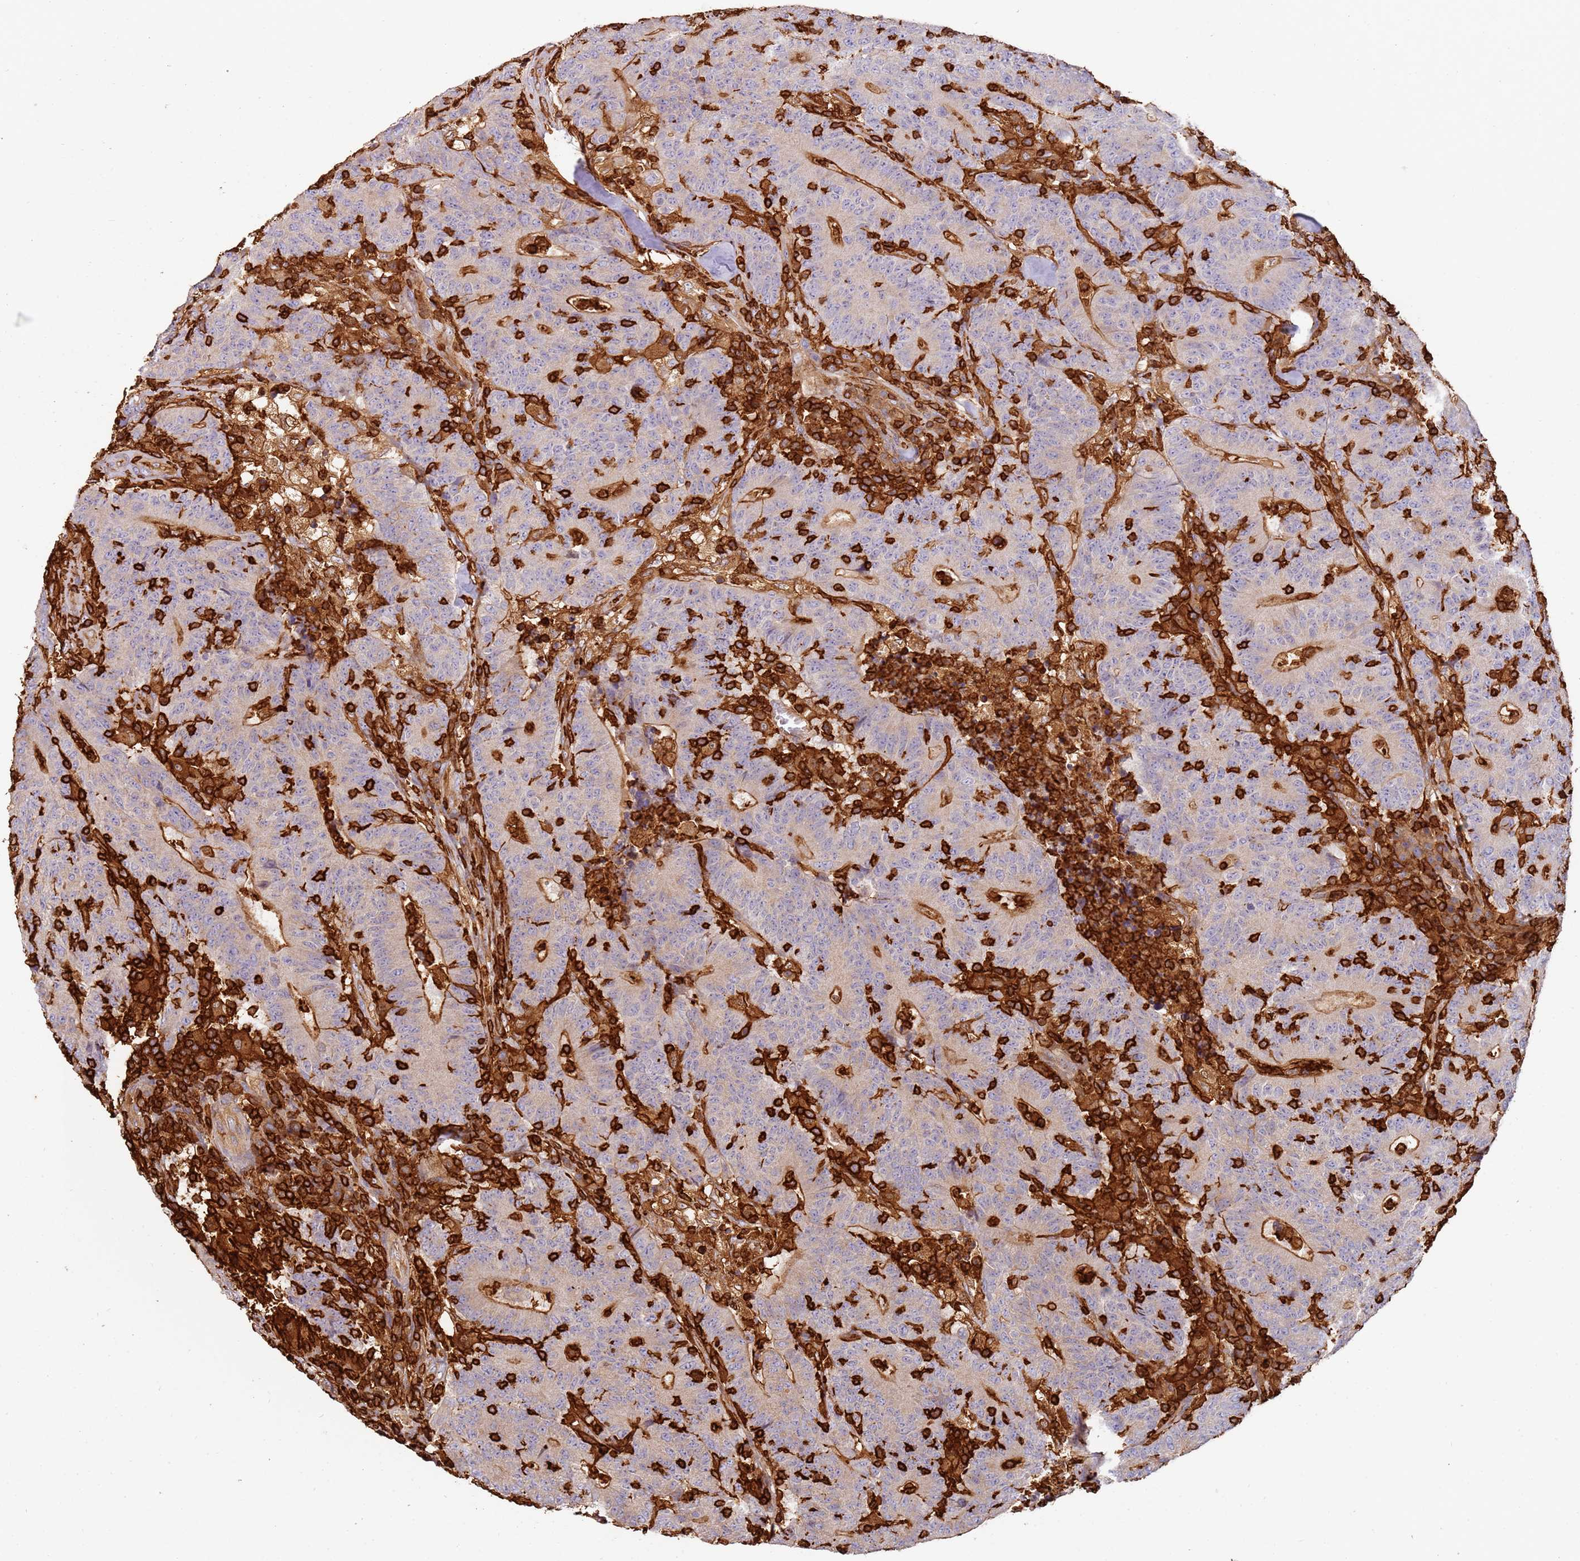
{"staining": {"intensity": "strong", "quantity": "<25%", "location": "cytoplasmic/membranous"}, "tissue": "colorectal cancer", "cell_type": "Tumor cells", "image_type": "cancer", "snomed": [{"axis": "morphology", "description": "Adenocarcinoma, NOS"}, {"axis": "topography", "description": "Colon"}], "caption": "Immunohistochemistry of human colorectal cancer shows medium levels of strong cytoplasmic/membranous positivity in about <25% of tumor cells.", "gene": "OR6P1", "patient": {"sex": "female", "age": 75}}